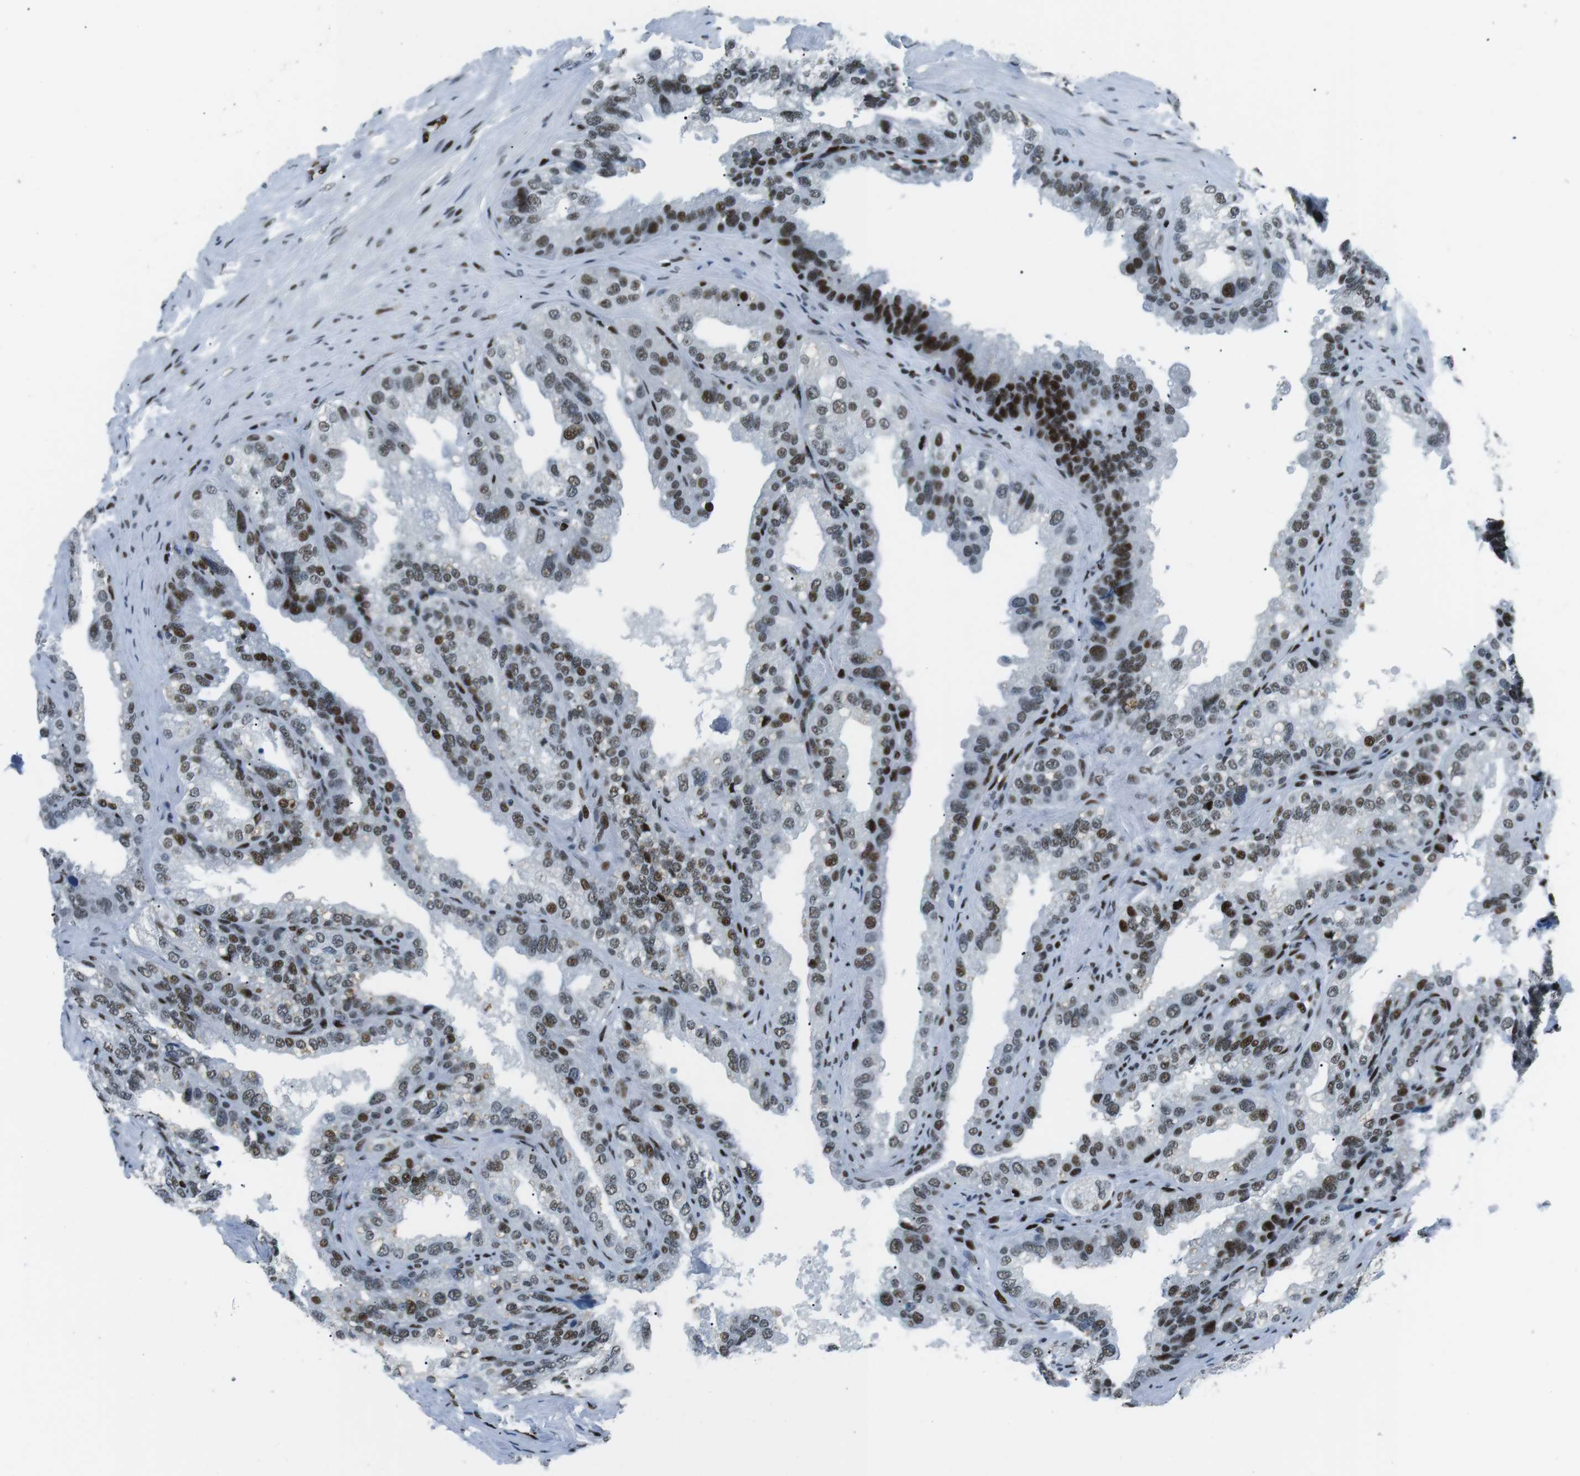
{"staining": {"intensity": "moderate", "quantity": ">75%", "location": "nuclear"}, "tissue": "seminal vesicle", "cell_type": "Glandular cells", "image_type": "normal", "snomed": [{"axis": "morphology", "description": "Normal tissue, NOS"}, {"axis": "topography", "description": "Seminal veicle"}], "caption": "The immunohistochemical stain highlights moderate nuclear staining in glandular cells of benign seminal vesicle.", "gene": "PML", "patient": {"sex": "male", "age": 68}}